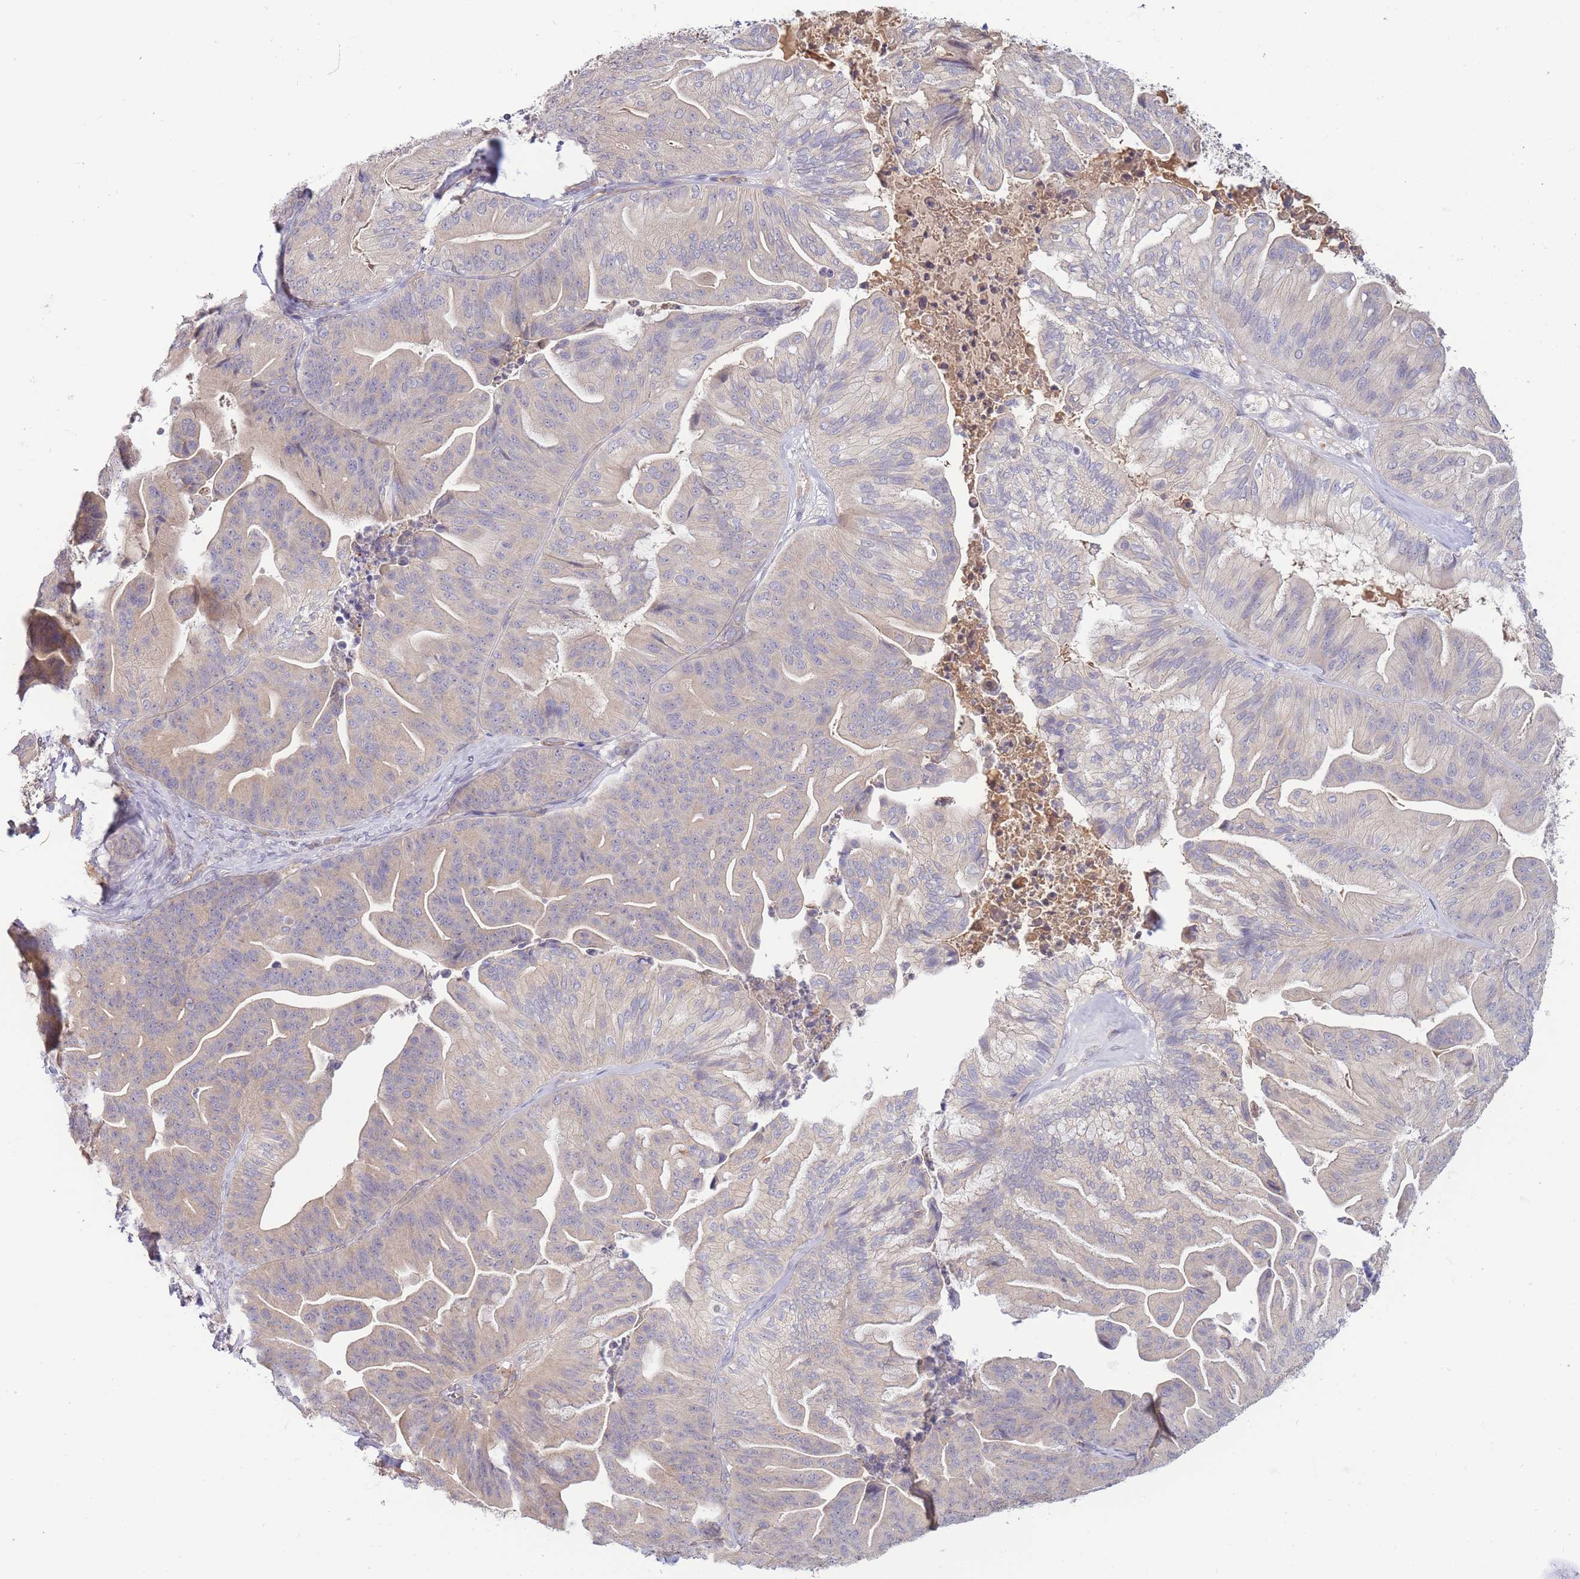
{"staining": {"intensity": "weak", "quantity": "<25%", "location": "cytoplasmic/membranous"}, "tissue": "ovarian cancer", "cell_type": "Tumor cells", "image_type": "cancer", "snomed": [{"axis": "morphology", "description": "Cystadenocarcinoma, mucinous, NOS"}, {"axis": "topography", "description": "Ovary"}], "caption": "This histopathology image is of mucinous cystadenocarcinoma (ovarian) stained with IHC to label a protein in brown with the nuclei are counter-stained blue. There is no expression in tumor cells.", "gene": "NDUFAF5", "patient": {"sex": "female", "age": 67}}